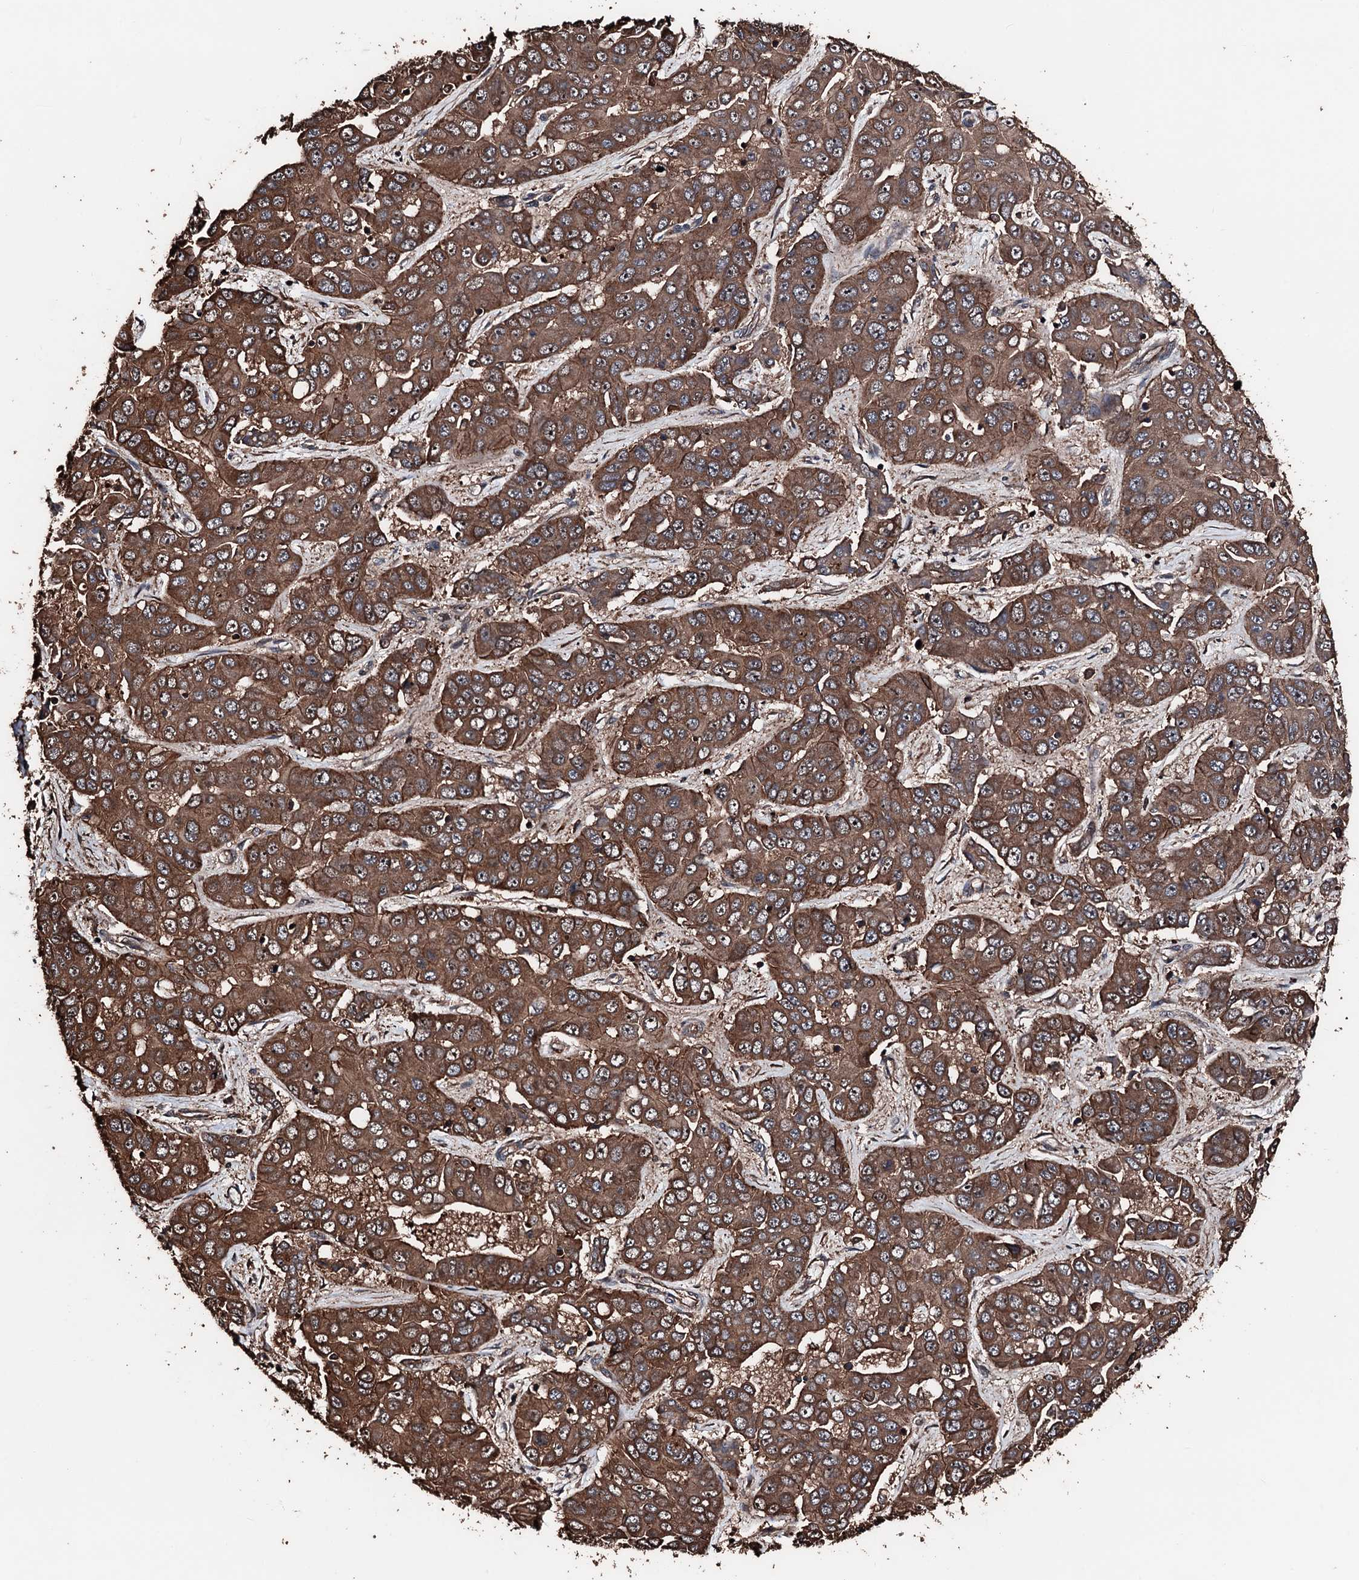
{"staining": {"intensity": "strong", "quantity": ">75%", "location": "cytoplasmic/membranous"}, "tissue": "liver cancer", "cell_type": "Tumor cells", "image_type": "cancer", "snomed": [{"axis": "morphology", "description": "Cholangiocarcinoma"}, {"axis": "topography", "description": "Liver"}], "caption": "Immunohistochemistry staining of liver cancer, which exhibits high levels of strong cytoplasmic/membranous positivity in about >75% of tumor cells indicating strong cytoplasmic/membranous protein expression. The staining was performed using DAB (3,3'-diaminobenzidine) (brown) for protein detection and nuclei were counterstained in hematoxylin (blue).", "gene": "KIF18A", "patient": {"sex": "female", "age": 52}}